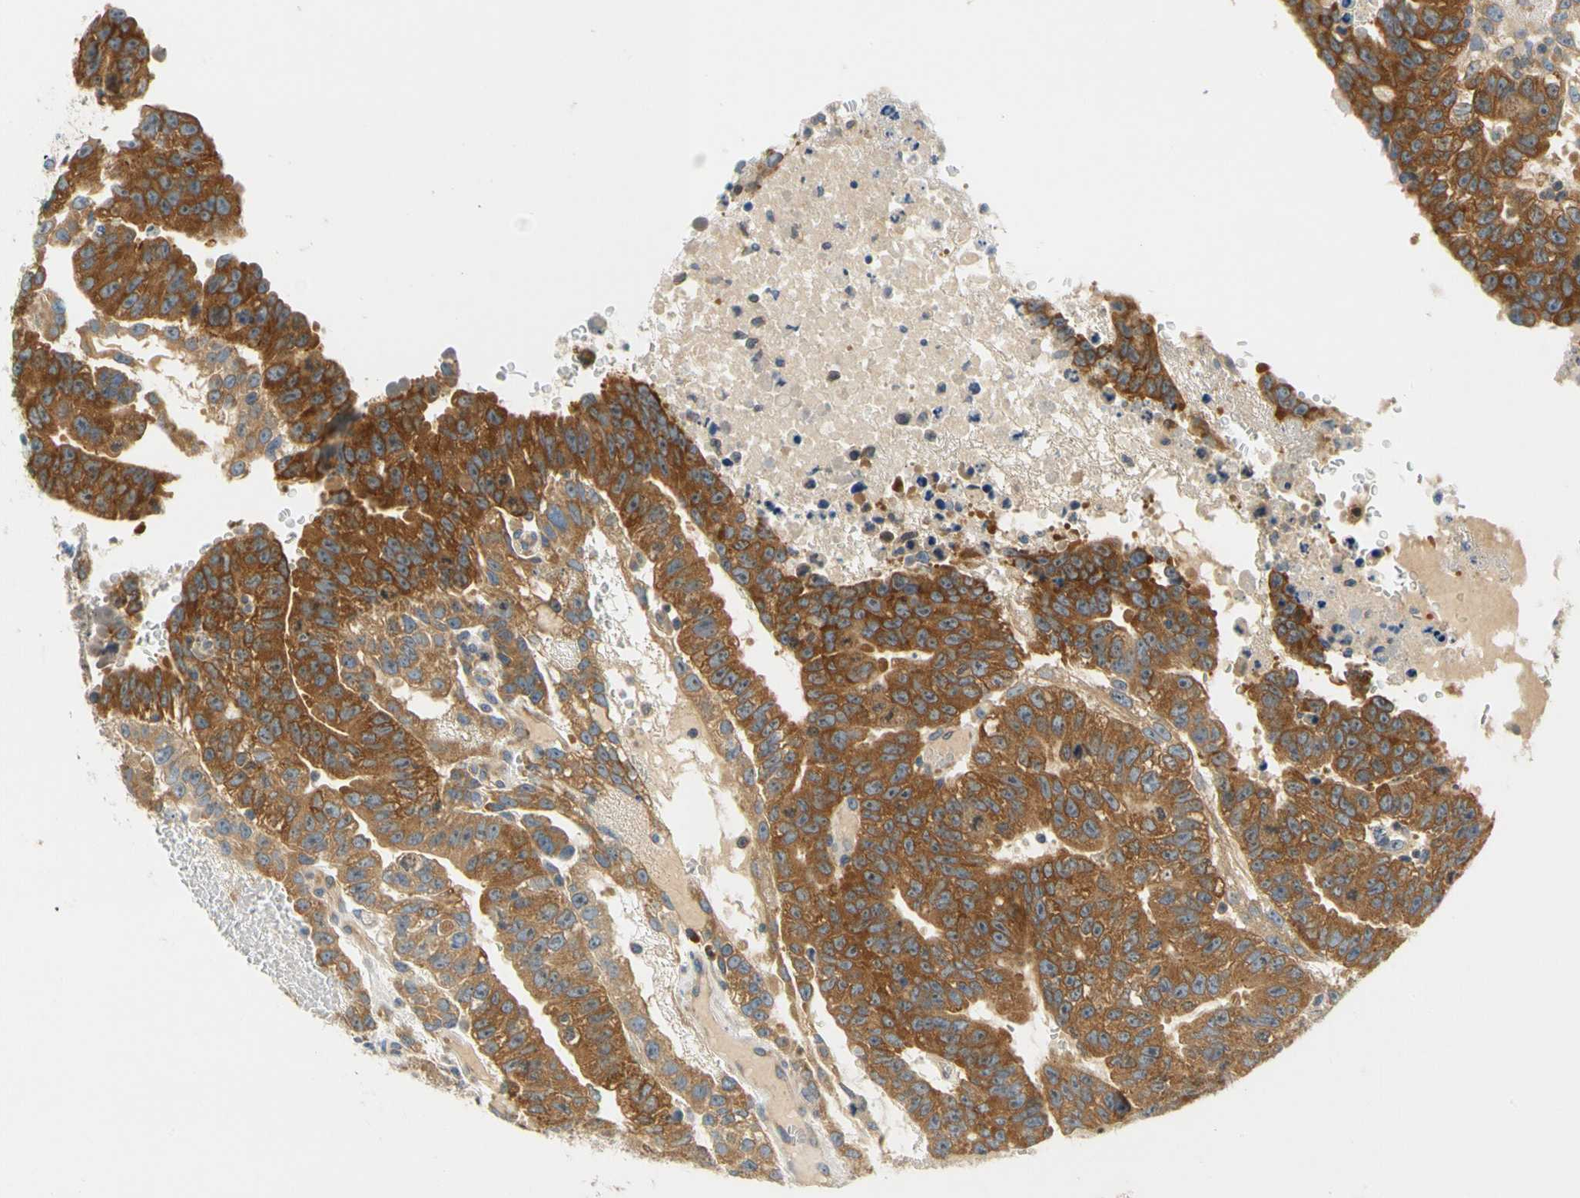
{"staining": {"intensity": "strong", "quantity": ">75%", "location": "cytoplasmic/membranous"}, "tissue": "testis cancer", "cell_type": "Tumor cells", "image_type": "cancer", "snomed": [{"axis": "morphology", "description": "Seminoma, NOS"}, {"axis": "morphology", "description": "Carcinoma, Embryonal, NOS"}, {"axis": "topography", "description": "Testis"}], "caption": "Human testis embryonal carcinoma stained for a protein (brown) shows strong cytoplasmic/membranous positive positivity in approximately >75% of tumor cells.", "gene": "LRRC47", "patient": {"sex": "male", "age": 52}}